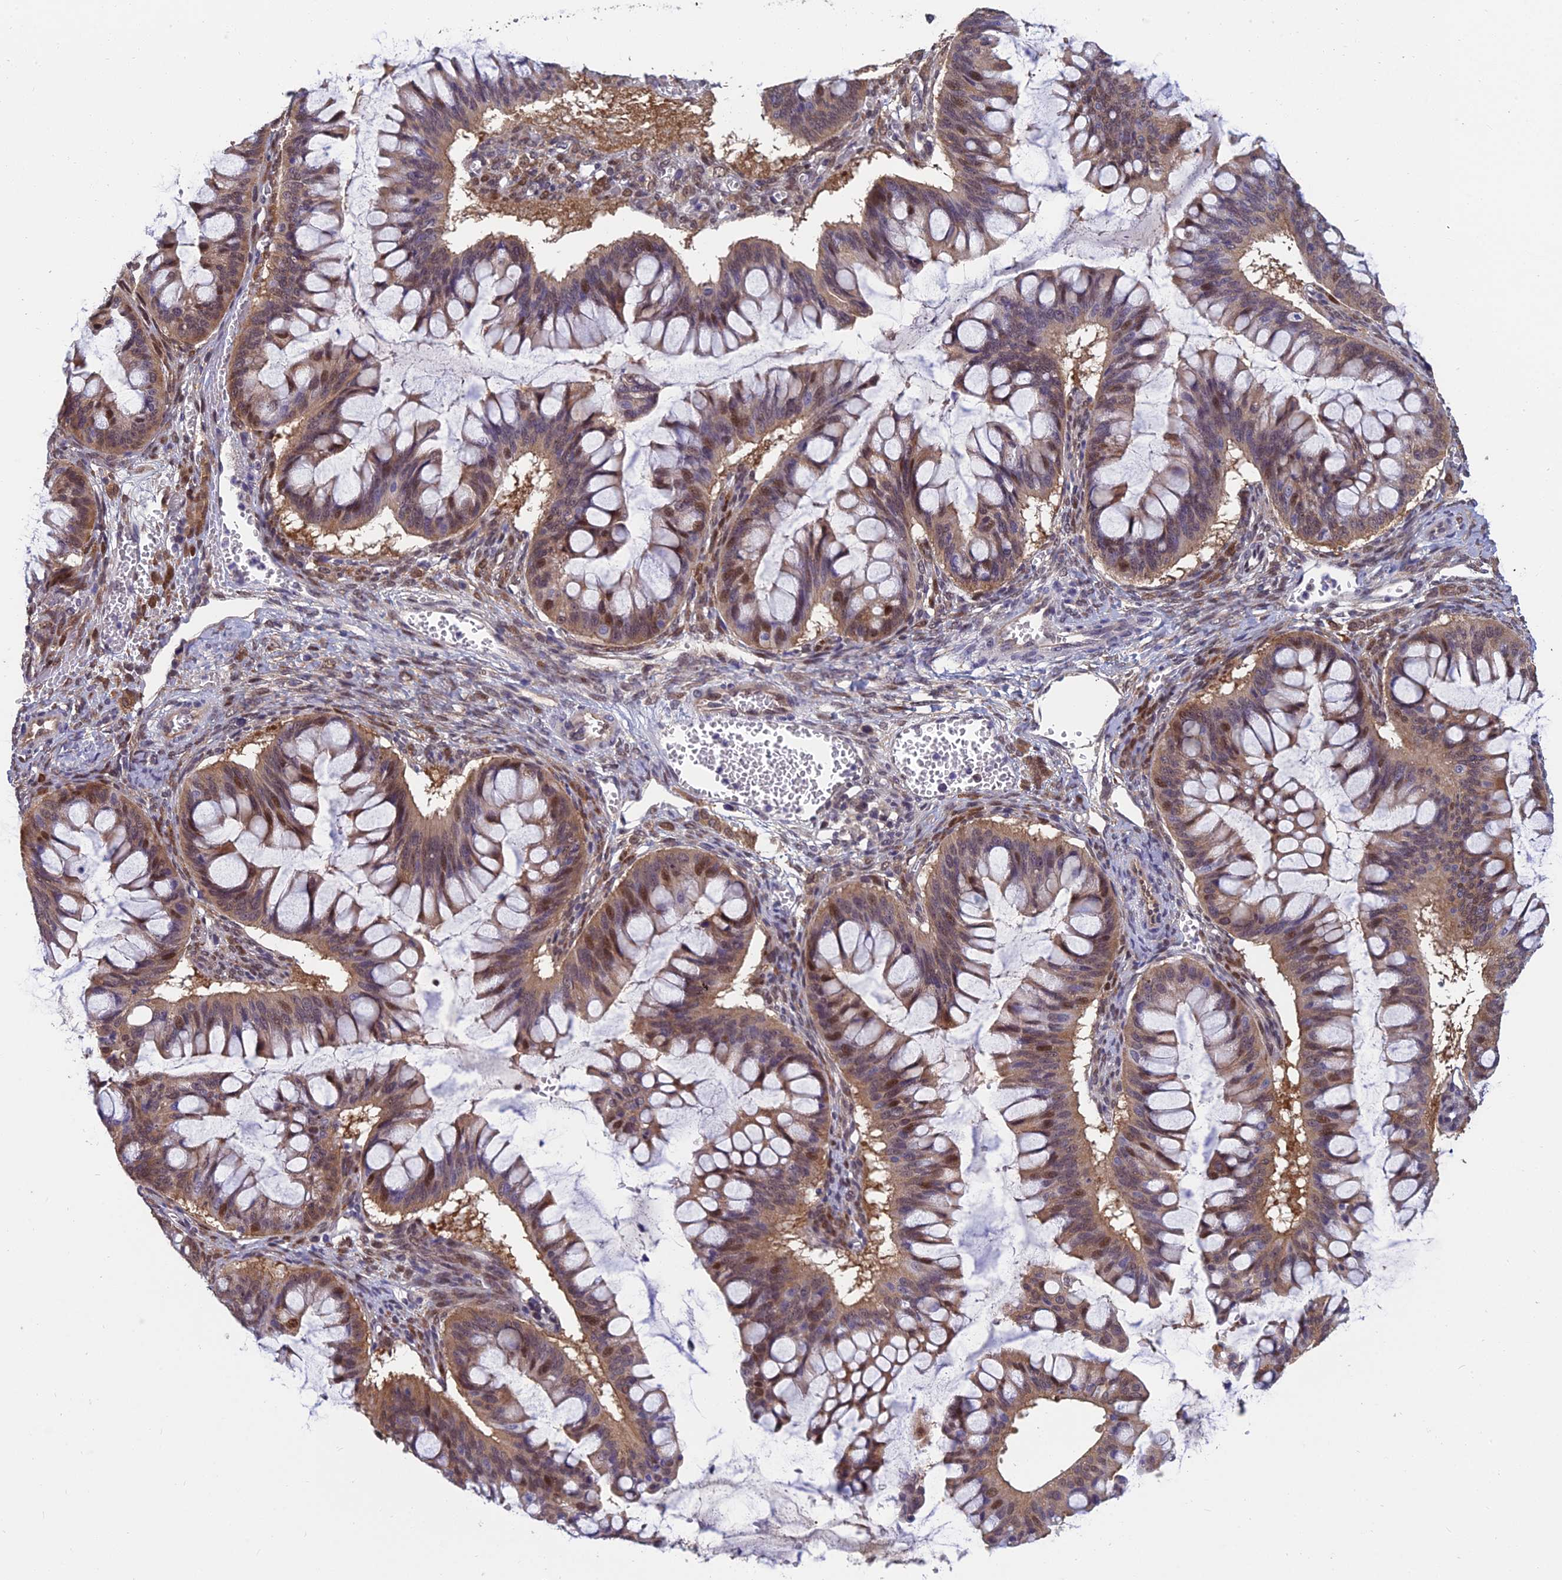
{"staining": {"intensity": "moderate", "quantity": ">75%", "location": "cytoplasmic/membranous,nuclear"}, "tissue": "ovarian cancer", "cell_type": "Tumor cells", "image_type": "cancer", "snomed": [{"axis": "morphology", "description": "Cystadenocarcinoma, mucinous, NOS"}, {"axis": "topography", "description": "Ovary"}], "caption": "Approximately >75% of tumor cells in ovarian cancer (mucinous cystadenocarcinoma) display moderate cytoplasmic/membranous and nuclear protein expression as visualized by brown immunohistochemical staining.", "gene": "GRWD1", "patient": {"sex": "female", "age": 73}}